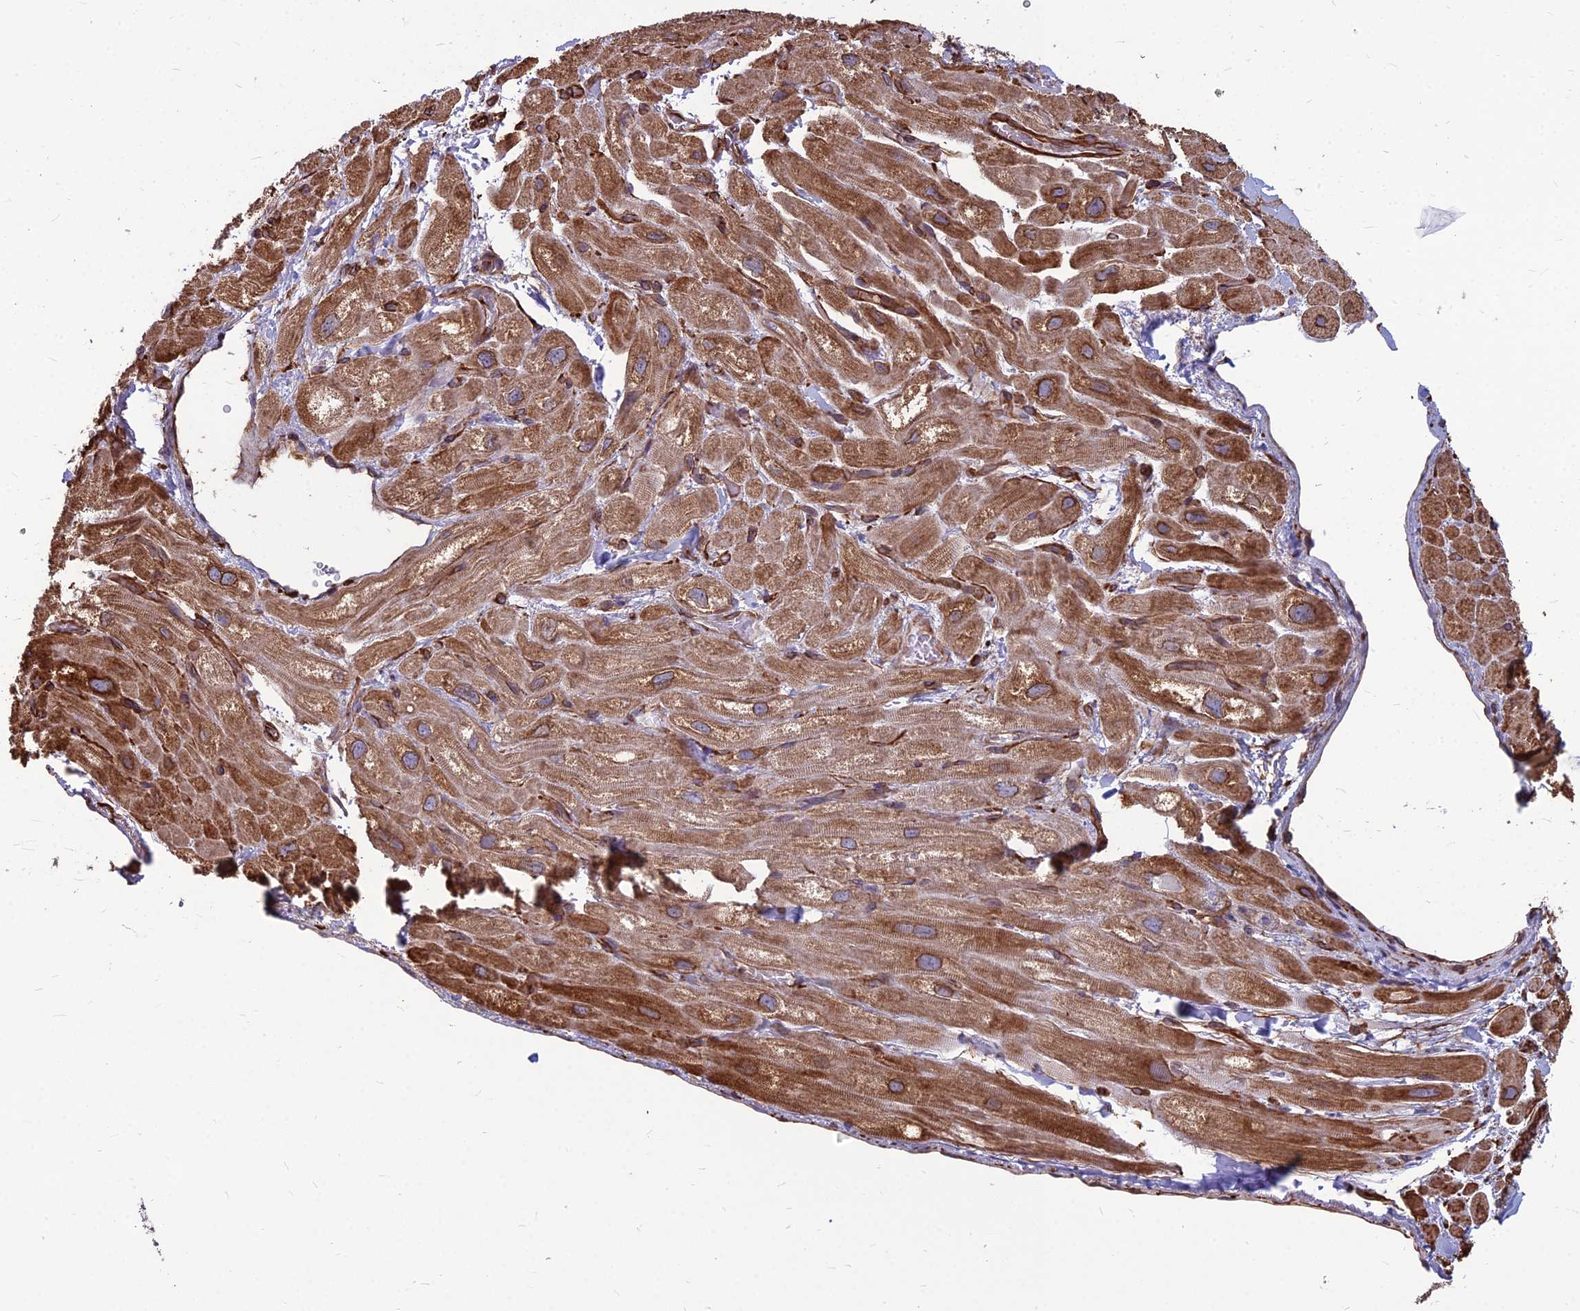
{"staining": {"intensity": "strong", "quantity": "<25%", "location": "cytoplasmic/membranous"}, "tissue": "heart muscle", "cell_type": "Cardiomyocytes", "image_type": "normal", "snomed": [{"axis": "morphology", "description": "Normal tissue, NOS"}, {"axis": "topography", "description": "Heart"}], "caption": "Brown immunohistochemical staining in normal human heart muscle exhibits strong cytoplasmic/membranous positivity in approximately <25% of cardiomyocytes. The staining is performed using DAB (3,3'-diaminobenzidine) brown chromogen to label protein expression. The nuclei are counter-stained blue using hematoxylin.", "gene": "LSM6", "patient": {"sex": "male", "age": 65}}